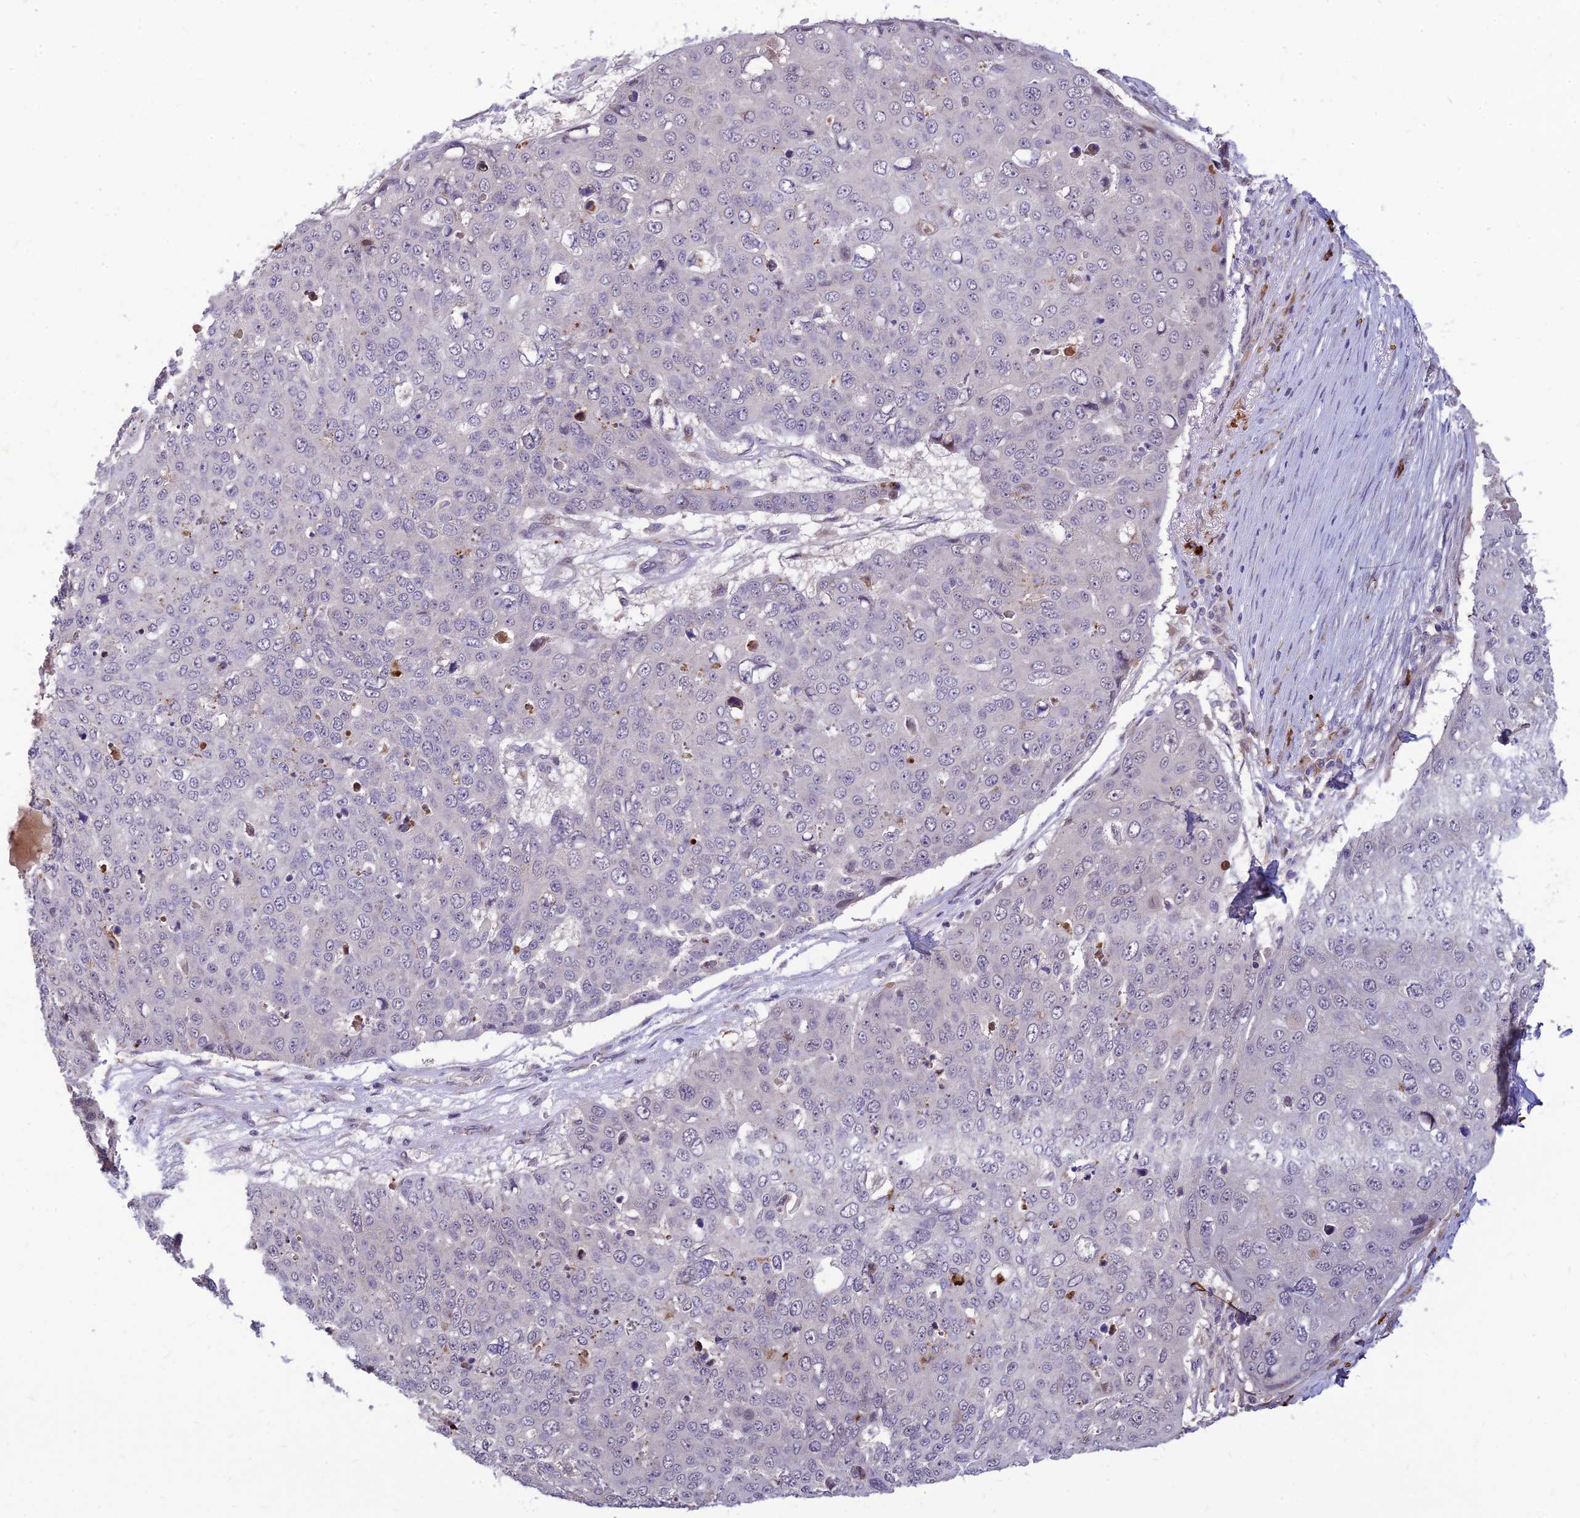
{"staining": {"intensity": "negative", "quantity": "none", "location": "none"}, "tissue": "skin cancer", "cell_type": "Tumor cells", "image_type": "cancer", "snomed": [{"axis": "morphology", "description": "Squamous cell carcinoma, NOS"}, {"axis": "topography", "description": "Skin"}], "caption": "Tumor cells show no significant positivity in skin squamous cell carcinoma.", "gene": "ASPDH", "patient": {"sex": "male", "age": 71}}